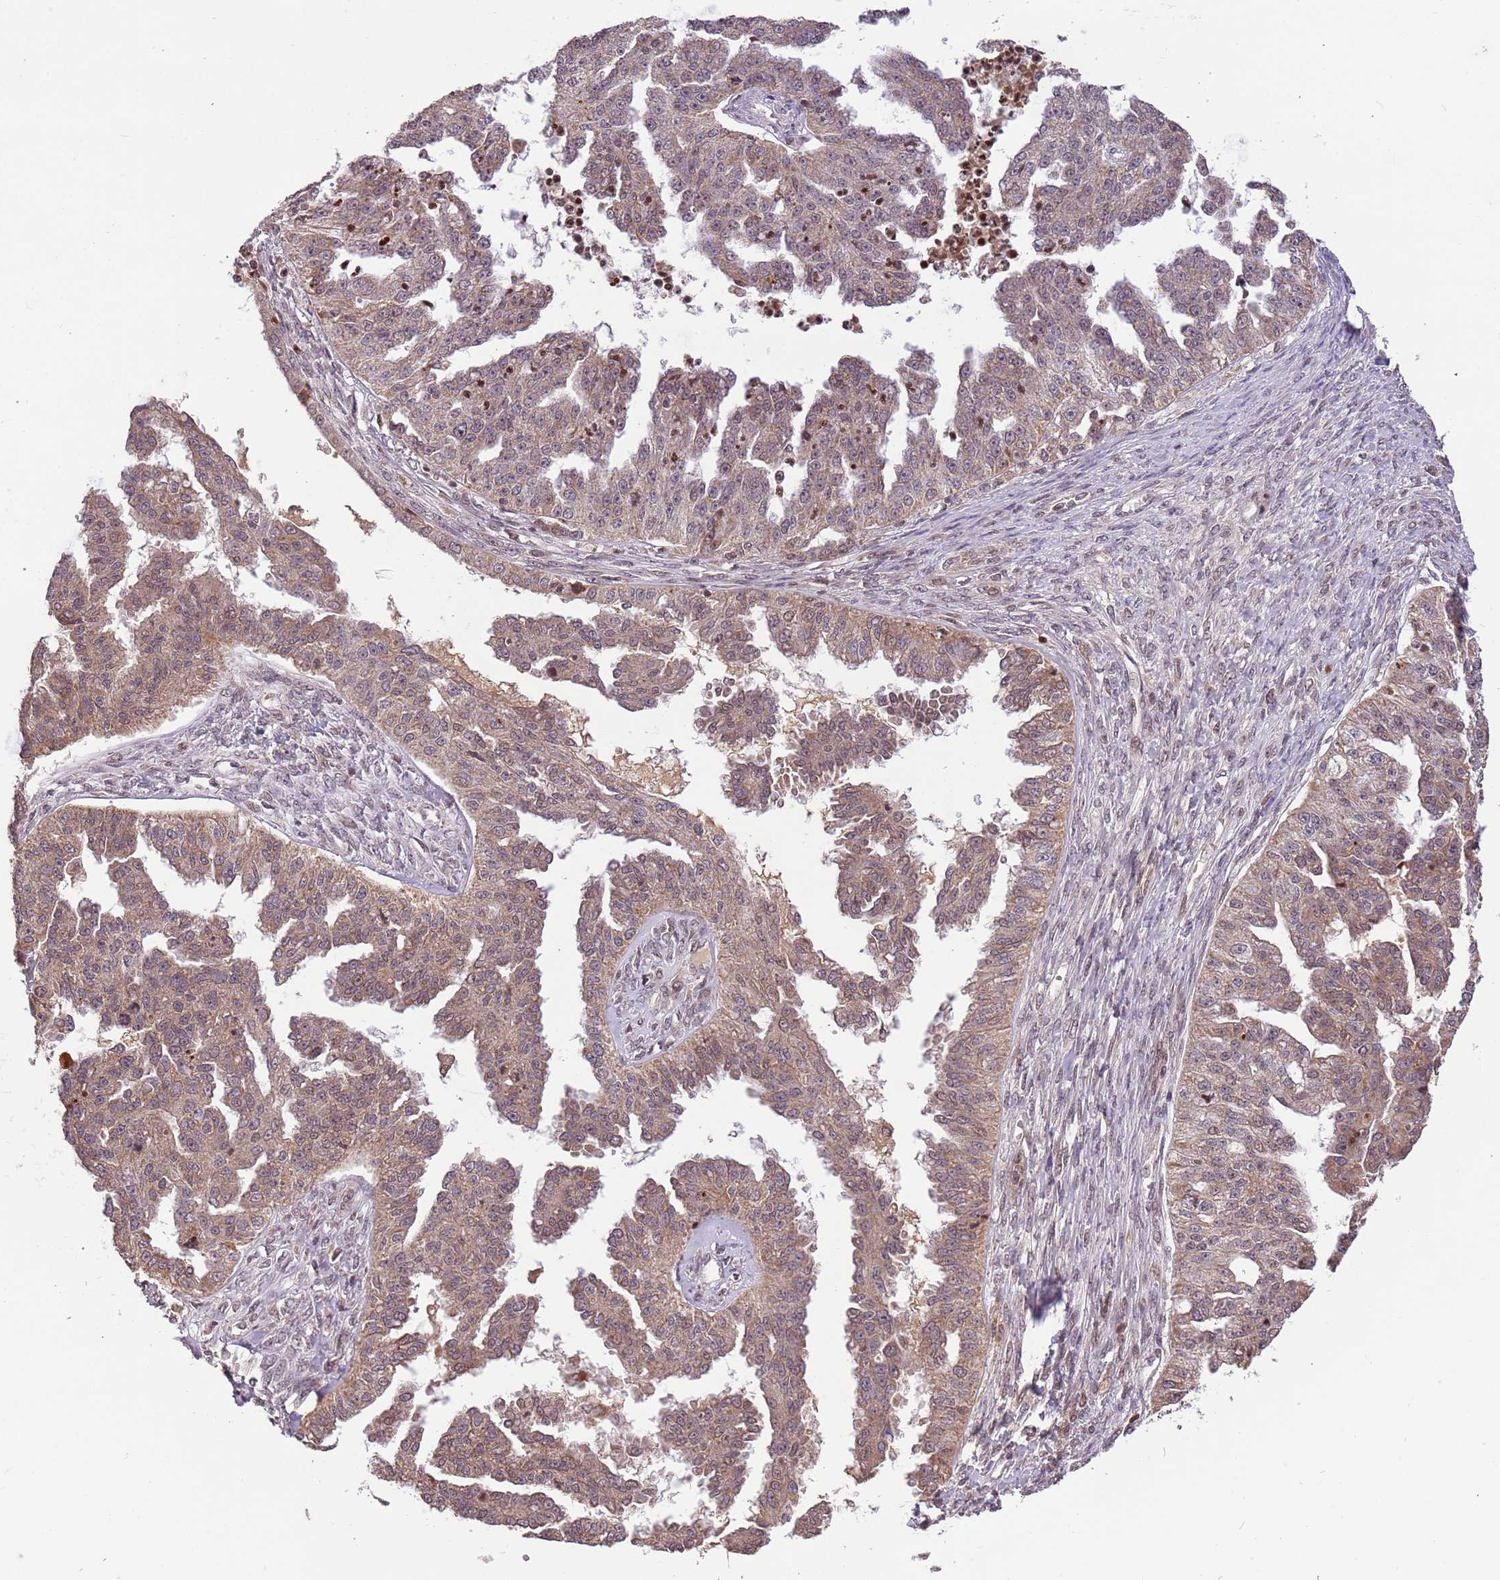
{"staining": {"intensity": "weak", "quantity": "25%-75%", "location": "cytoplasmic/membranous"}, "tissue": "ovarian cancer", "cell_type": "Tumor cells", "image_type": "cancer", "snomed": [{"axis": "morphology", "description": "Cystadenocarcinoma, serous, NOS"}, {"axis": "topography", "description": "Ovary"}], "caption": "About 25%-75% of tumor cells in human ovarian cancer exhibit weak cytoplasmic/membranous protein expression as visualized by brown immunohistochemical staining.", "gene": "SAMSN1", "patient": {"sex": "female", "age": 58}}